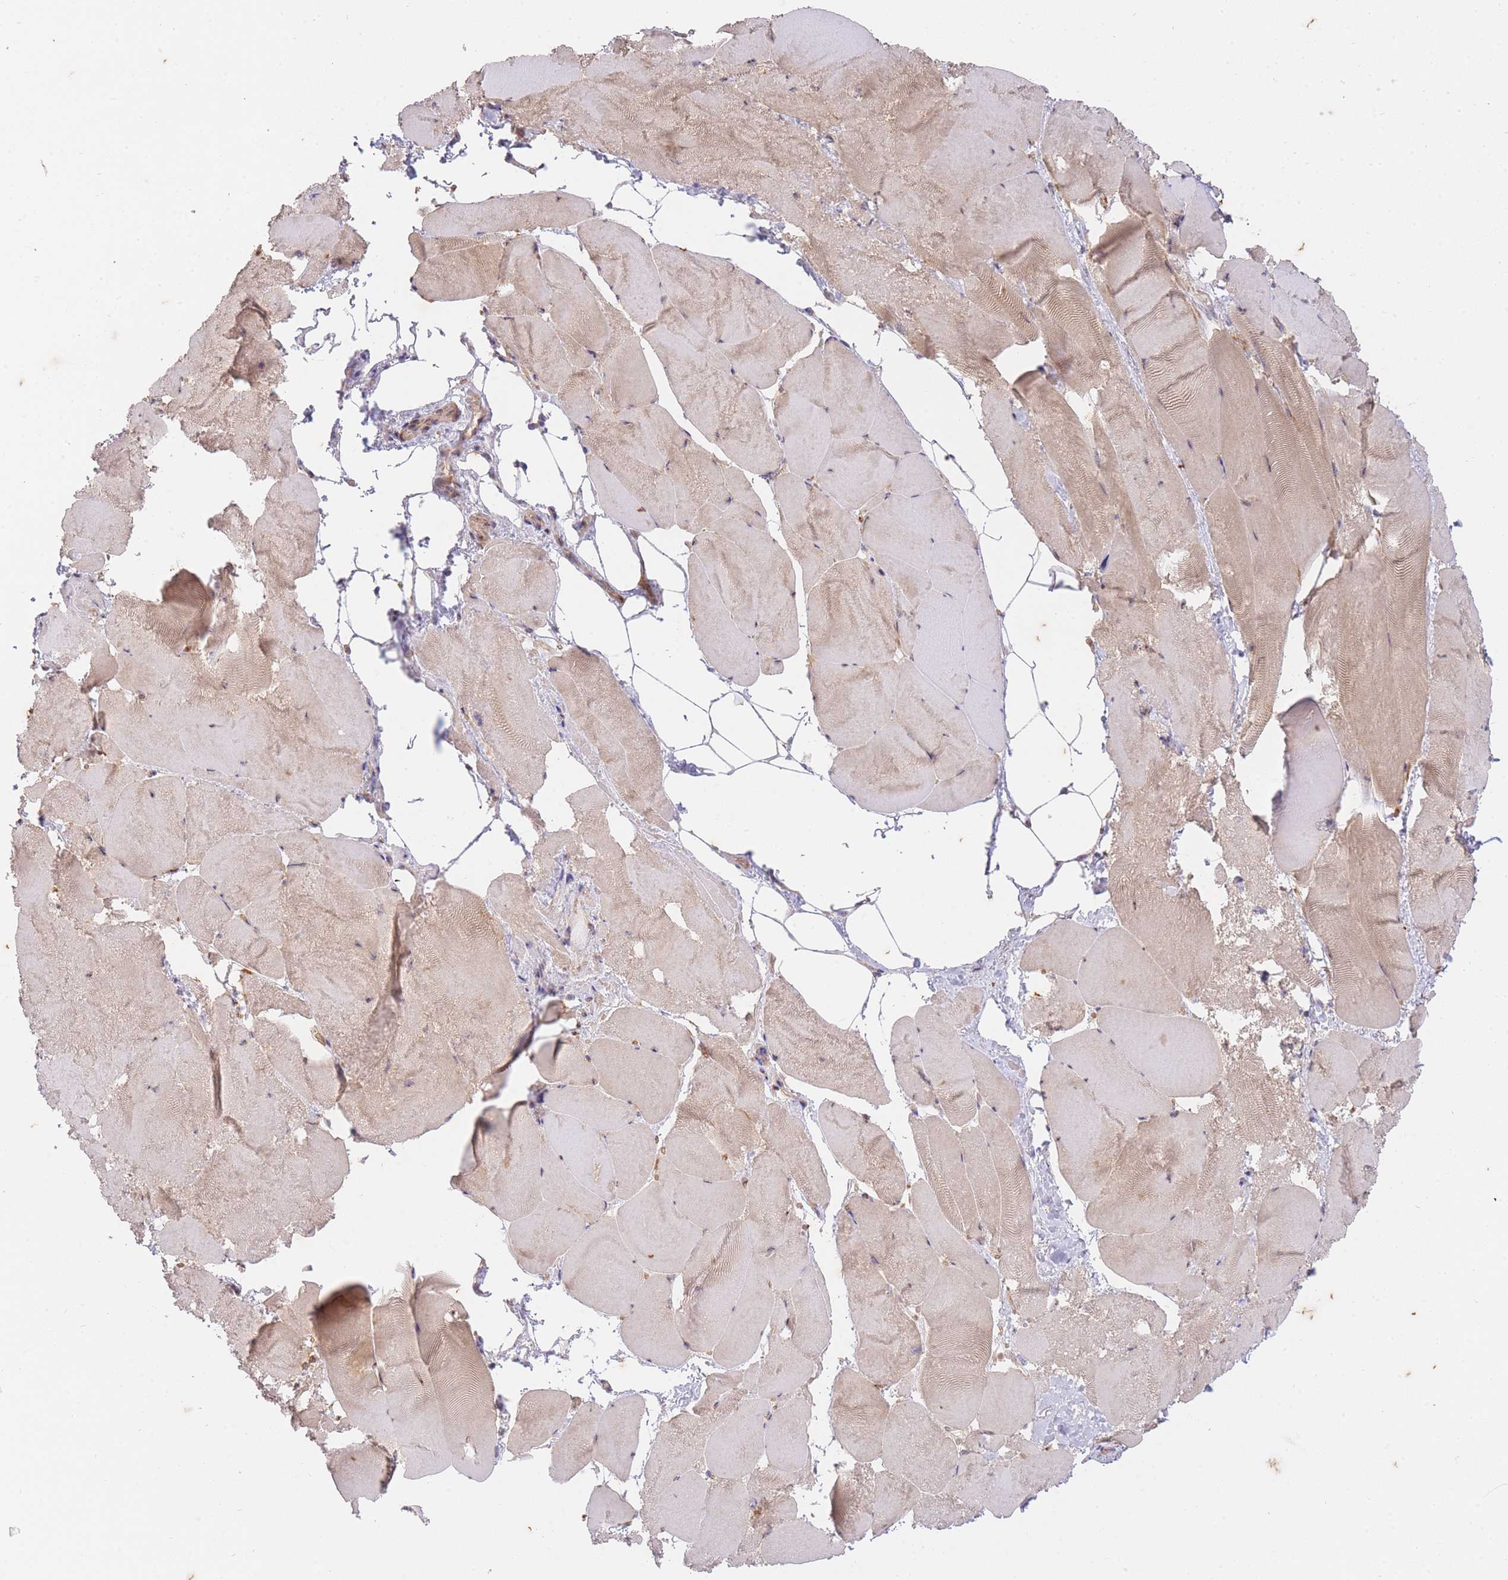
{"staining": {"intensity": "weak", "quantity": "25%-75%", "location": "cytoplasmic/membranous,nuclear"}, "tissue": "skeletal muscle", "cell_type": "Myocytes", "image_type": "normal", "snomed": [{"axis": "morphology", "description": "Normal tissue, NOS"}, {"axis": "topography", "description": "Skeletal muscle"}], "caption": "Protein analysis of unremarkable skeletal muscle displays weak cytoplasmic/membranous,nuclear expression in about 25%-75% of myocytes. The protein of interest is shown in brown color, while the nuclei are stained blue.", "gene": "ST8SIA4", "patient": {"sex": "female", "age": 64}}